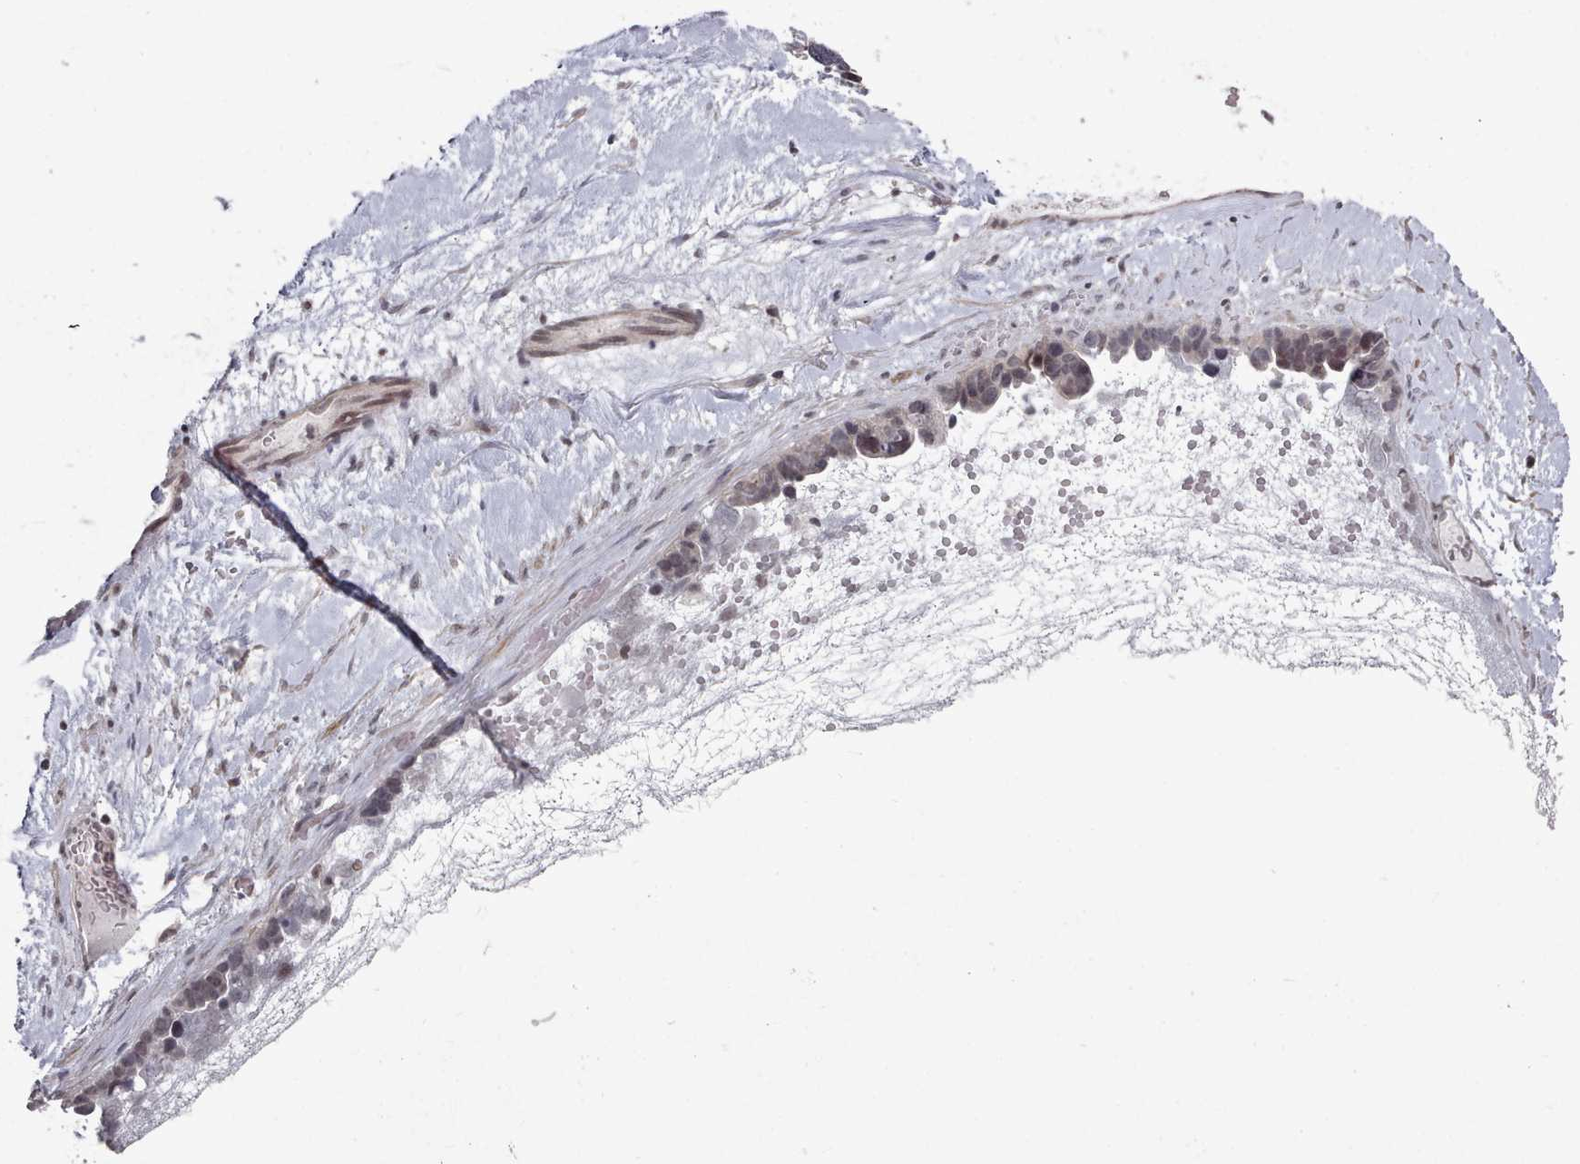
{"staining": {"intensity": "negative", "quantity": "none", "location": "none"}, "tissue": "ovarian cancer", "cell_type": "Tumor cells", "image_type": "cancer", "snomed": [{"axis": "morphology", "description": "Cystadenocarcinoma, serous, NOS"}, {"axis": "topography", "description": "Ovary"}], "caption": "Tumor cells are negative for brown protein staining in serous cystadenocarcinoma (ovarian).", "gene": "HYAL3", "patient": {"sex": "female", "age": 54}}